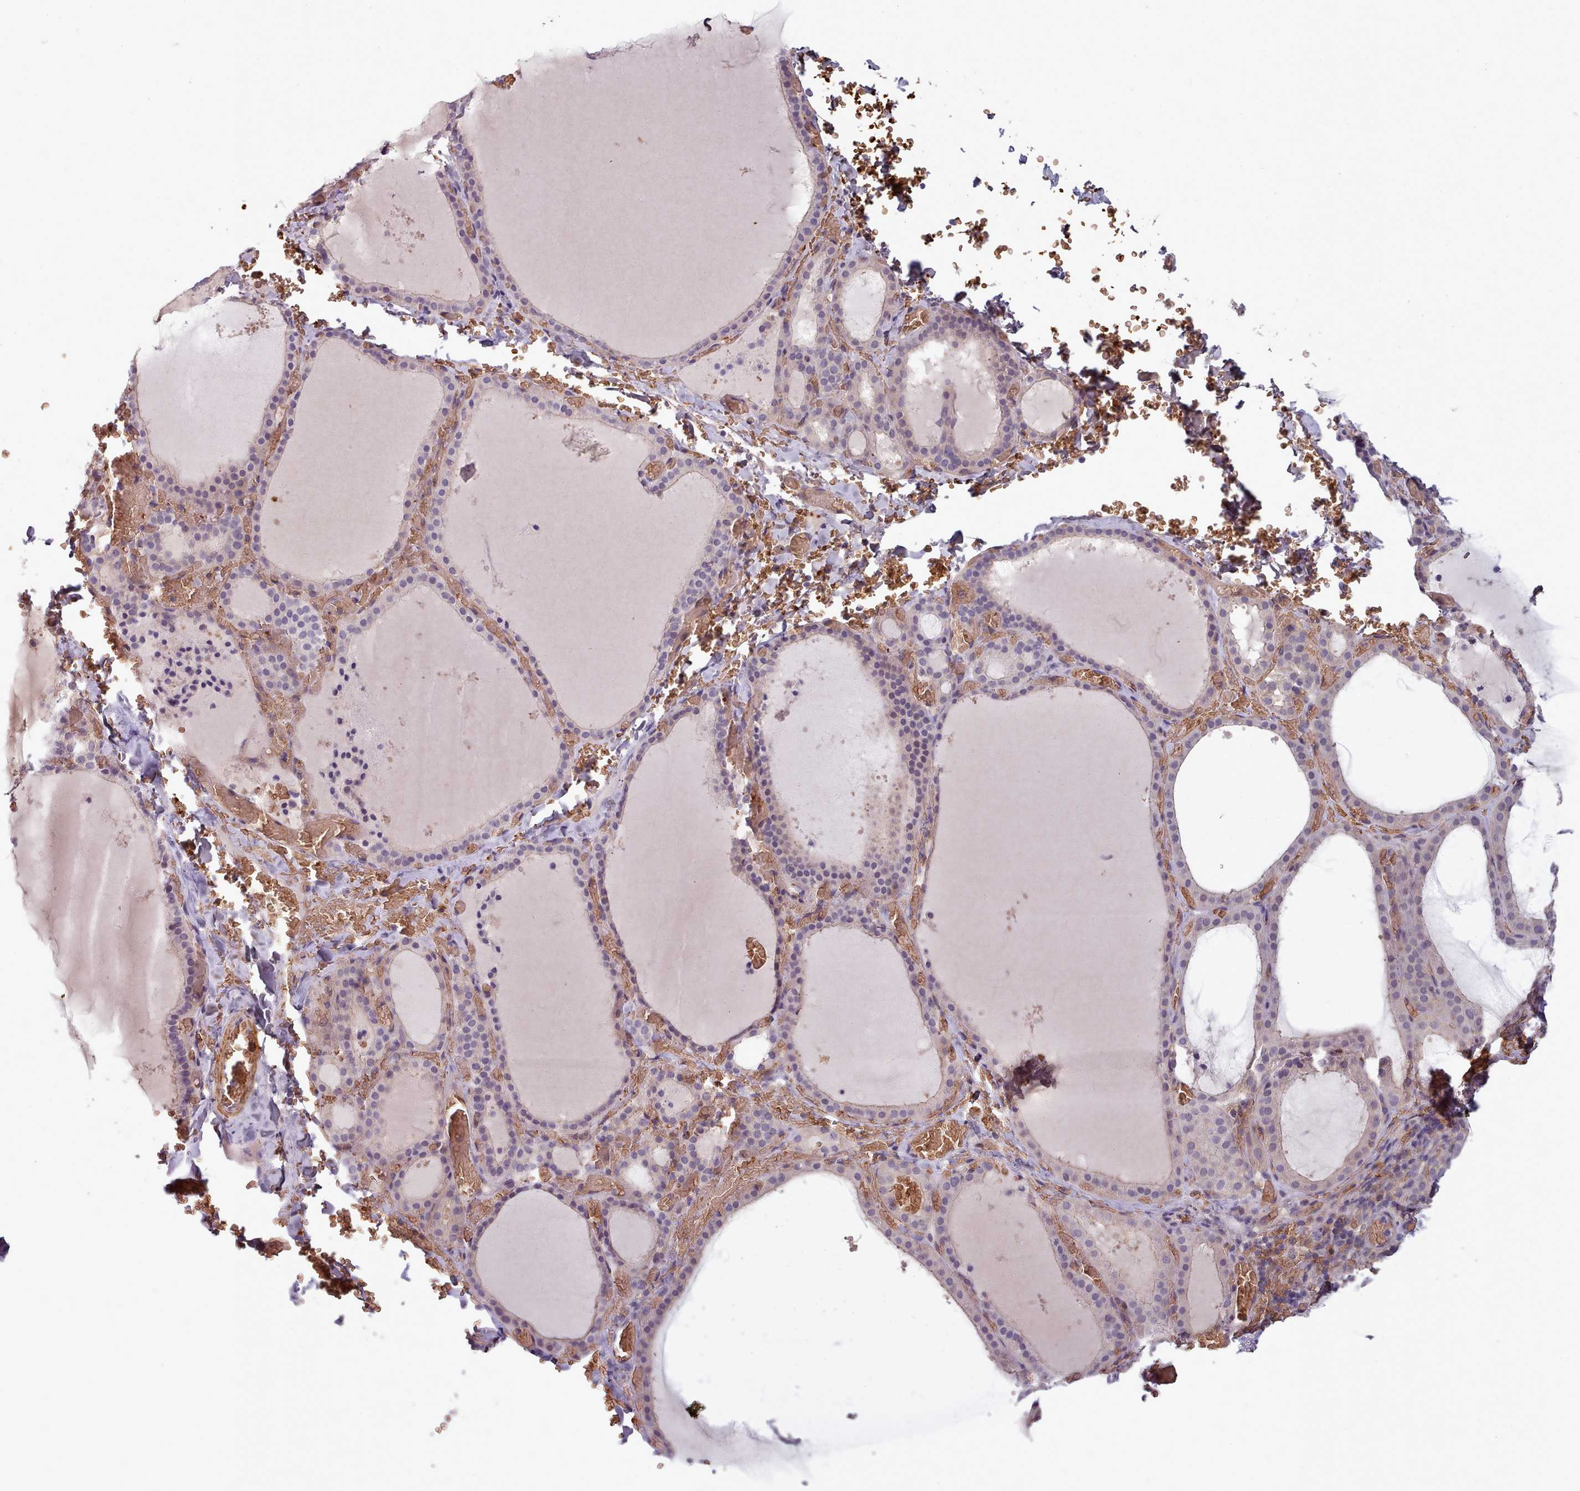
{"staining": {"intensity": "weak", "quantity": "25%-75%", "location": "cytoplasmic/membranous,nuclear"}, "tissue": "thyroid gland", "cell_type": "Glandular cells", "image_type": "normal", "snomed": [{"axis": "morphology", "description": "Normal tissue, NOS"}, {"axis": "topography", "description": "Thyroid gland"}], "caption": "Immunohistochemistry (DAB) staining of benign human thyroid gland shows weak cytoplasmic/membranous,nuclear protein expression in approximately 25%-75% of glandular cells.", "gene": "CLNS1A", "patient": {"sex": "female", "age": 39}}